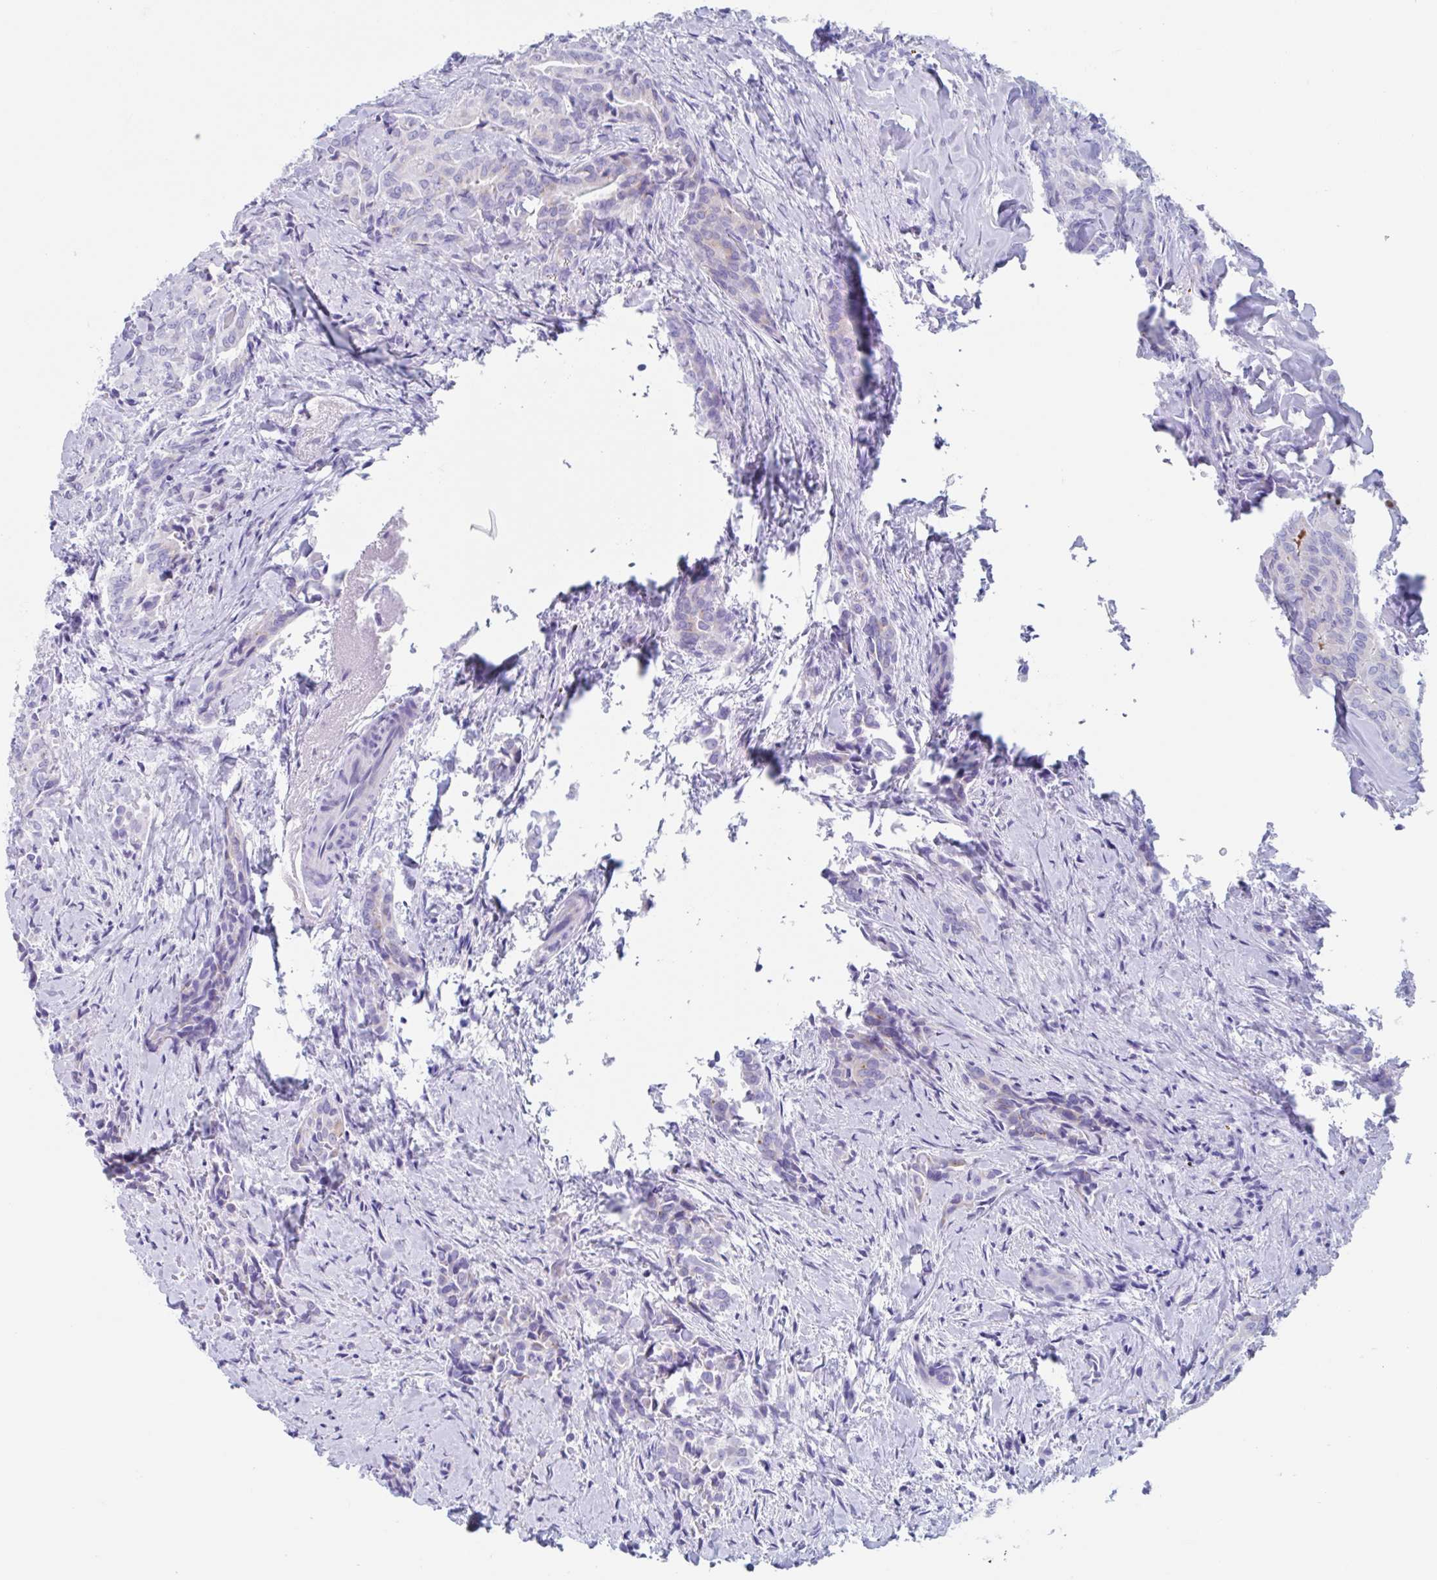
{"staining": {"intensity": "negative", "quantity": "none", "location": "none"}, "tissue": "thyroid cancer", "cell_type": "Tumor cells", "image_type": "cancer", "snomed": [{"axis": "morphology", "description": "Papillary adenocarcinoma, NOS"}, {"axis": "topography", "description": "Thyroid gland"}], "caption": "IHC photomicrograph of neoplastic tissue: thyroid cancer (papillary adenocarcinoma) stained with DAB demonstrates no significant protein expression in tumor cells.", "gene": "CPTP", "patient": {"sex": "male", "age": 61}}